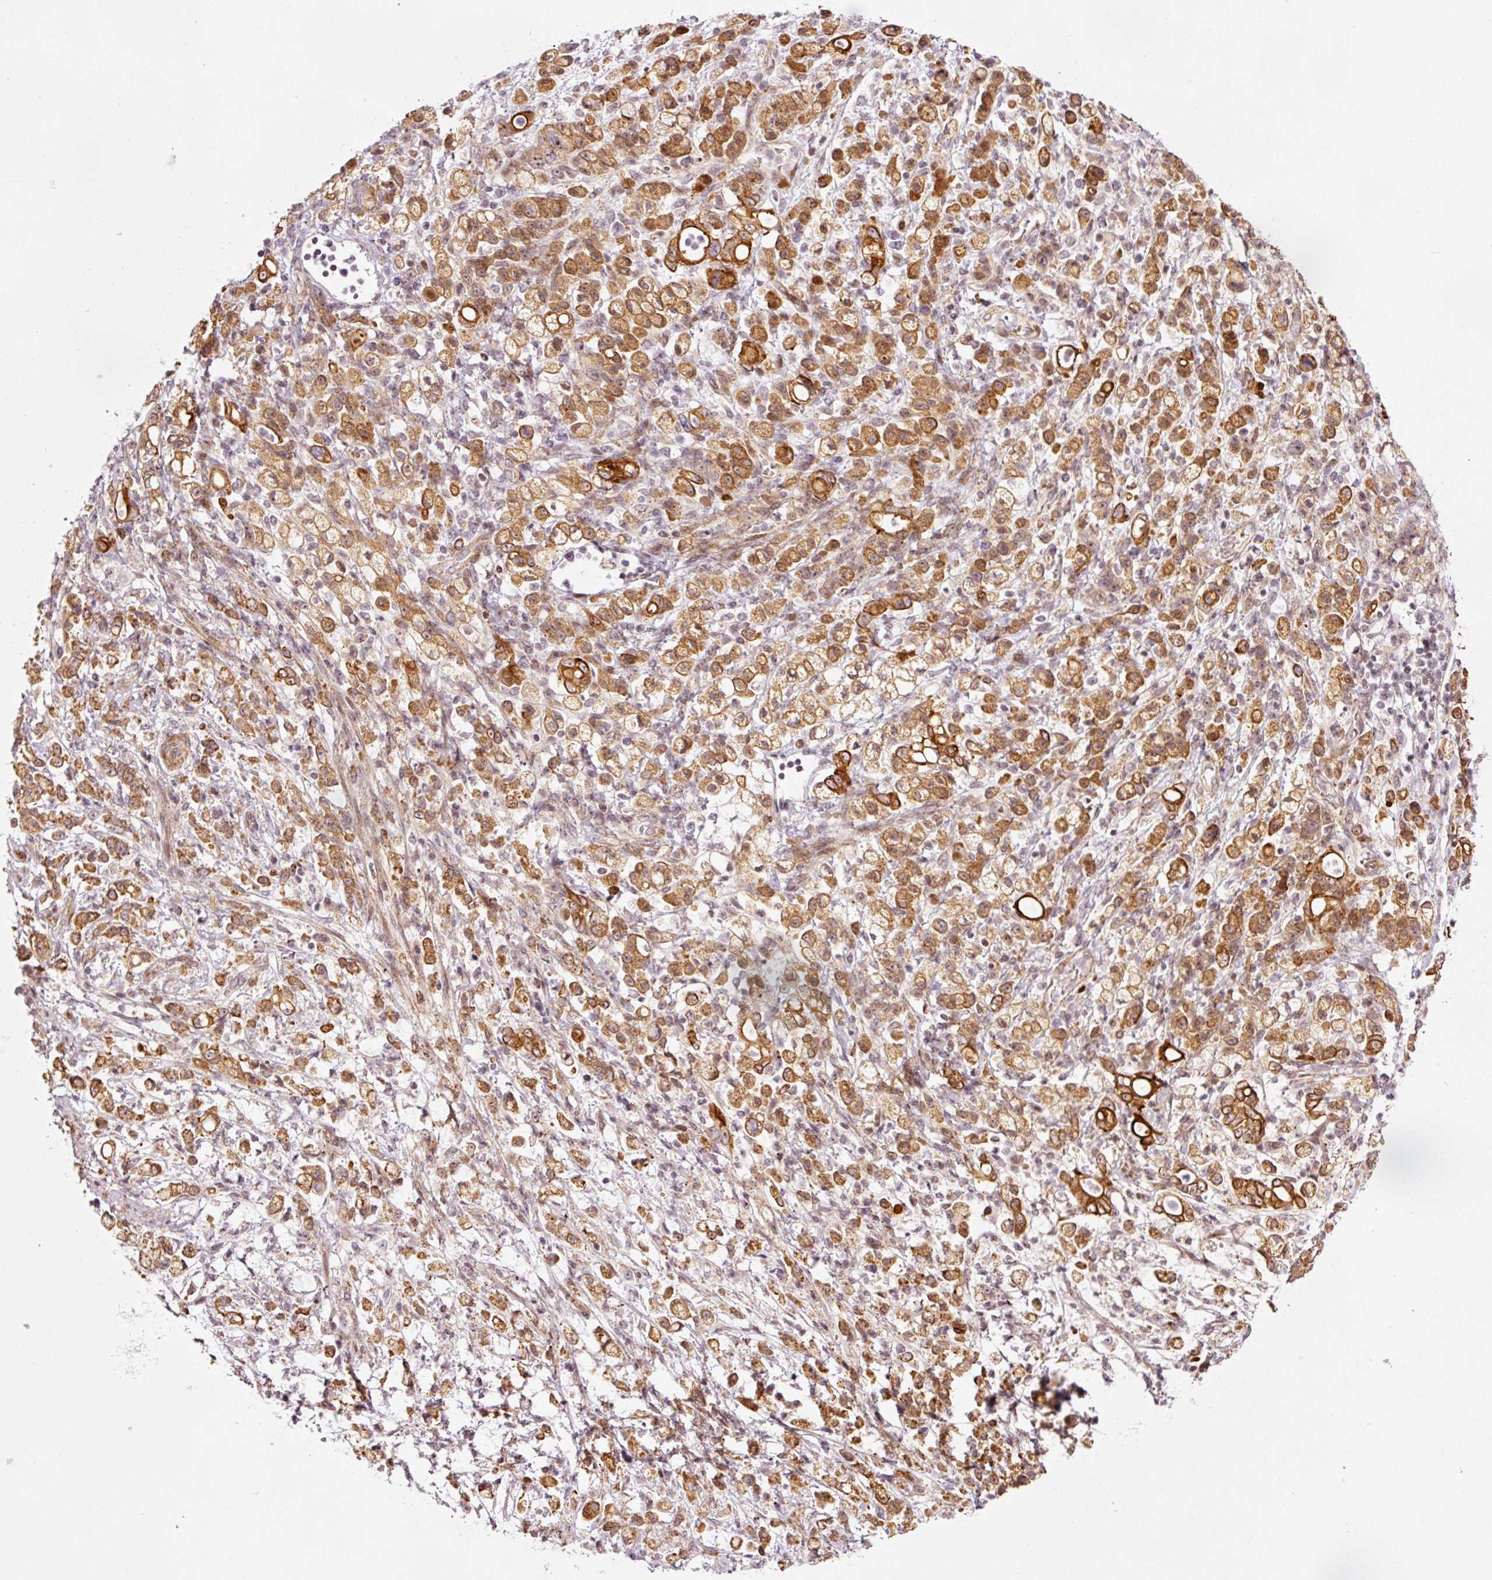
{"staining": {"intensity": "moderate", "quantity": ">75%", "location": "cytoplasmic/membranous"}, "tissue": "stomach cancer", "cell_type": "Tumor cells", "image_type": "cancer", "snomed": [{"axis": "morphology", "description": "Adenocarcinoma, NOS"}, {"axis": "topography", "description": "Stomach"}], "caption": "An image of human stomach cancer stained for a protein displays moderate cytoplasmic/membranous brown staining in tumor cells.", "gene": "ANKRD20A1", "patient": {"sex": "female", "age": 60}}